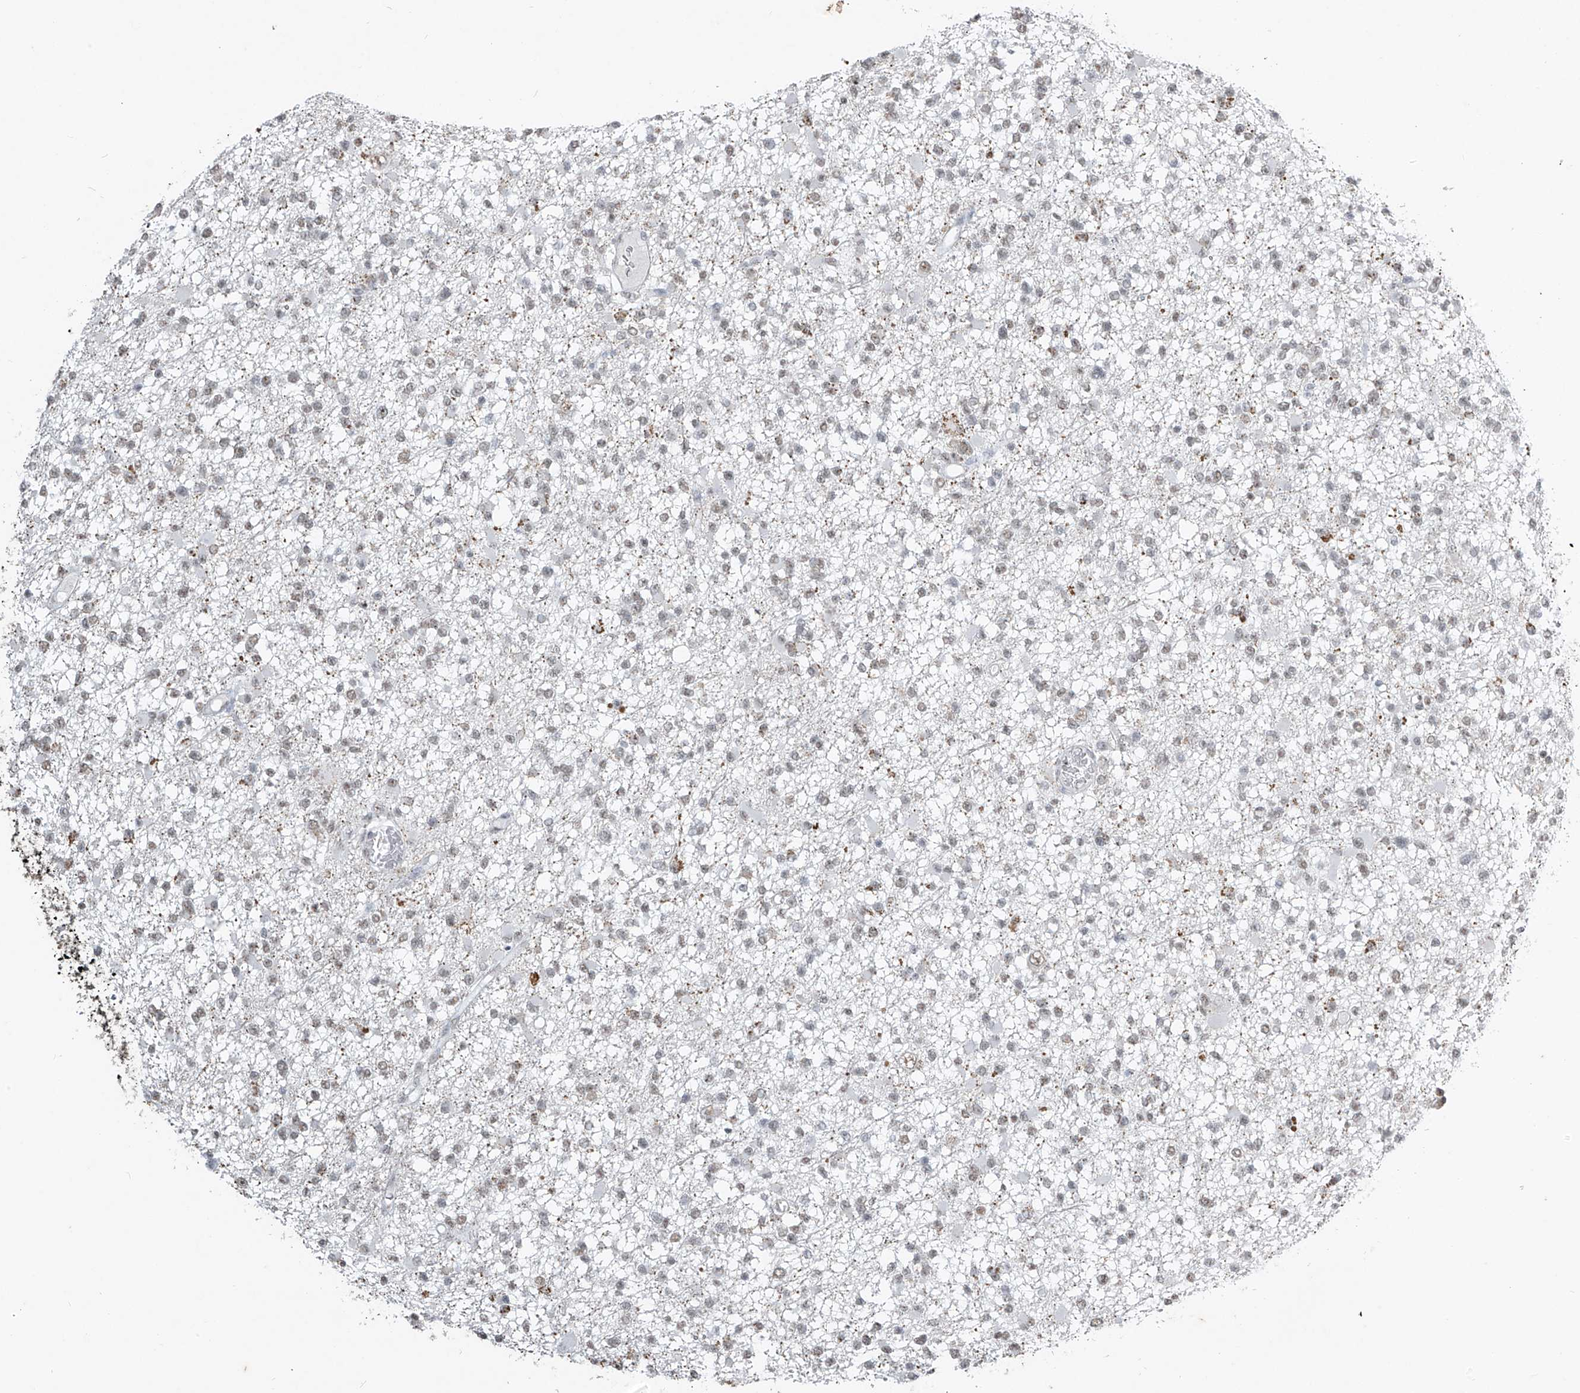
{"staining": {"intensity": "weak", "quantity": "<25%", "location": "nuclear"}, "tissue": "glioma", "cell_type": "Tumor cells", "image_type": "cancer", "snomed": [{"axis": "morphology", "description": "Glioma, malignant, Low grade"}, {"axis": "topography", "description": "Brain"}], "caption": "DAB (3,3'-diaminobenzidine) immunohistochemical staining of malignant glioma (low-grade) reveals no significant expression in tumor cells.", "gene": "TFEC", "patient": {"sex": "female", "age": 22}}